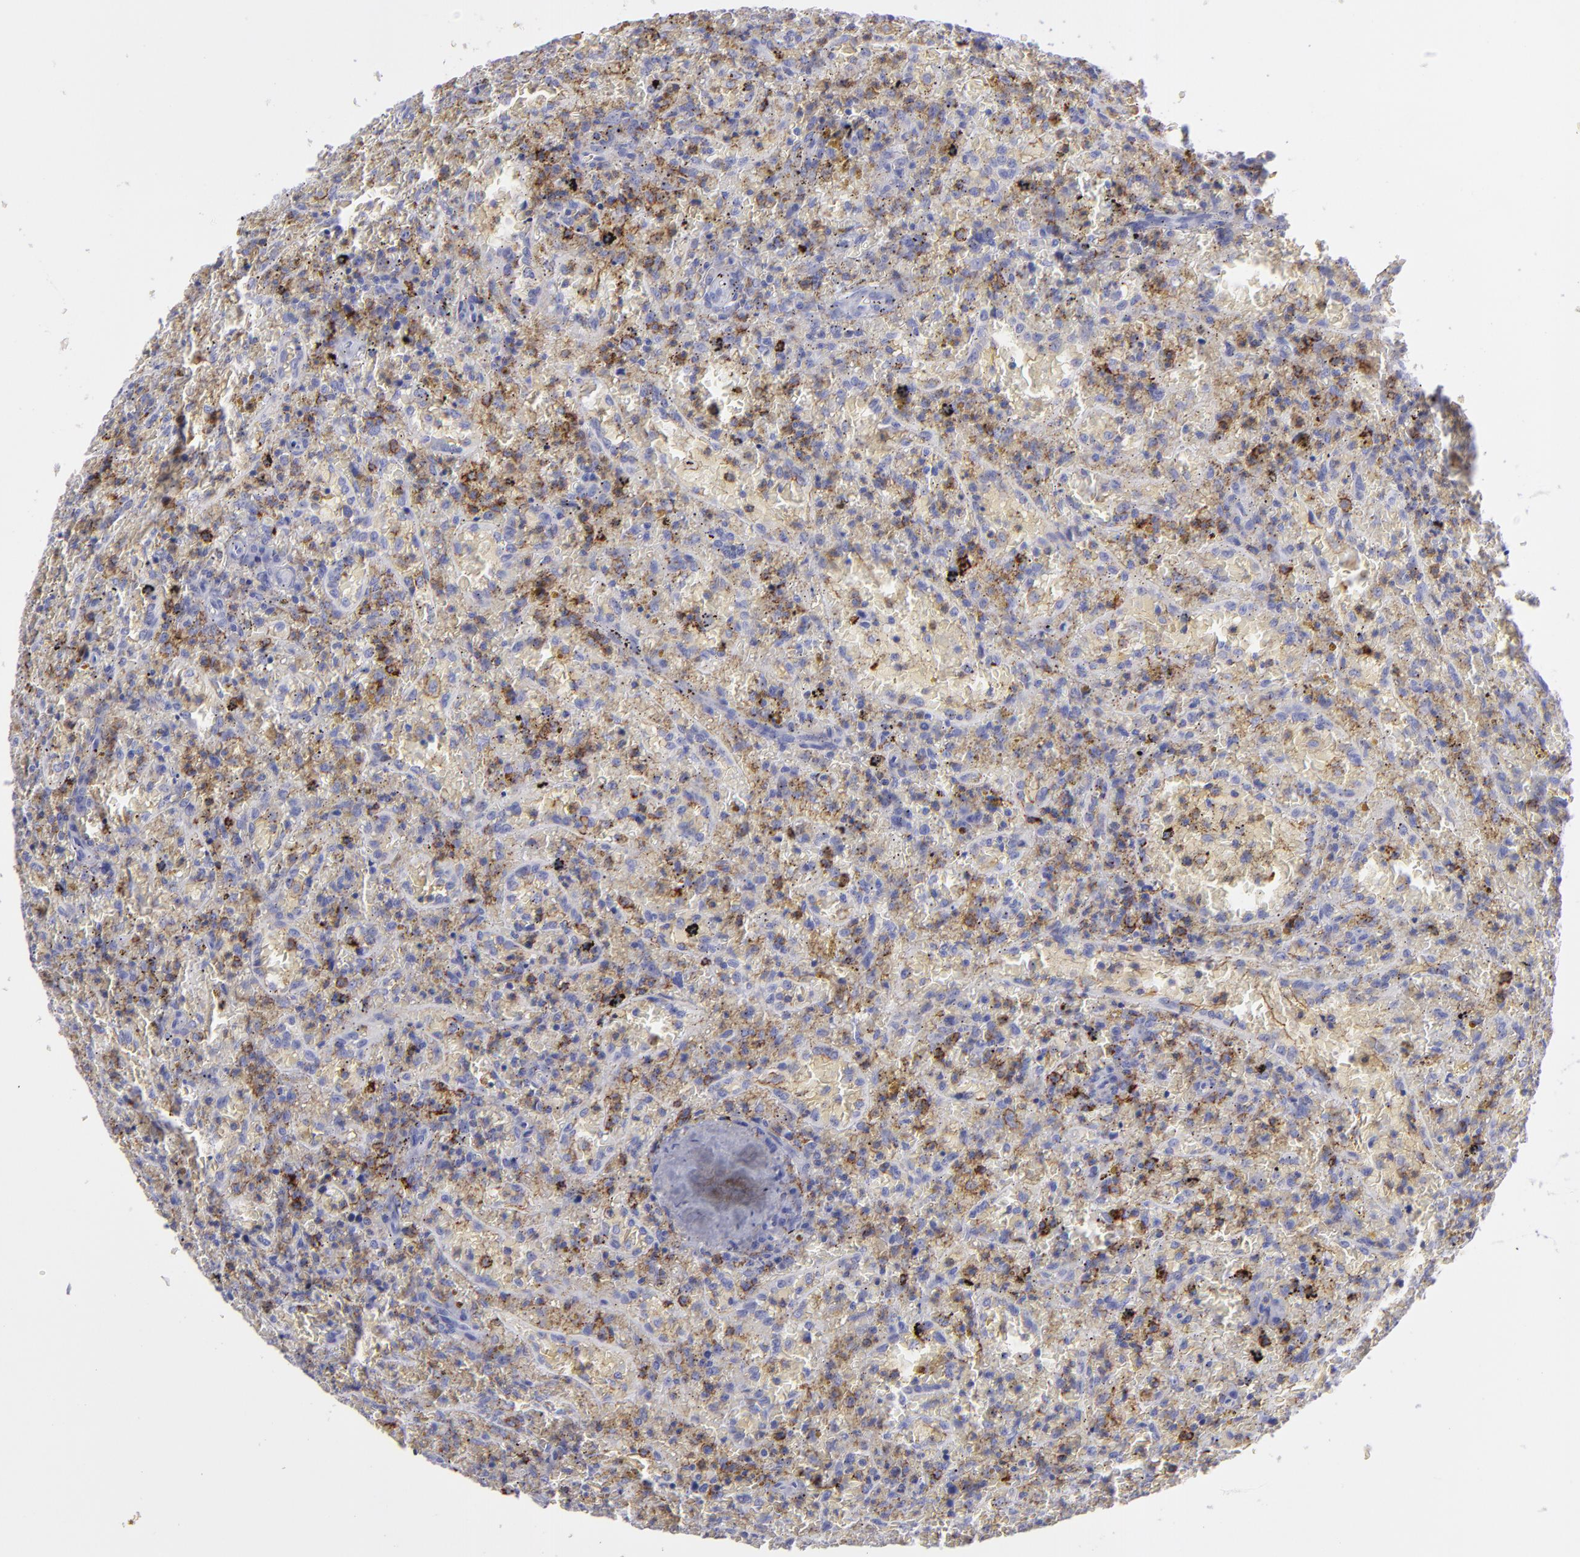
{"staining": {"intensity": "moderate", "quantity": "25%-75%", "location": "cytoplasmic/membranous"}, "tissue": "lymphoma", "cell_type": "Tumor cells", "image_type": "cancer", "snomed": [{"axis": "morphology", "description": "Malignant lymphoma, non-Hodgkin's type, High grade"}, {"axis": "topography", "description": "Spleen"}, {"axis": "topography", "description": "Lymph node"}], "caption": "Human malignant lymphoma, non-Hodgkin's type (high-grade) stained with a brown dye demonstrates moderate cytoplasmic/membranous positive positivity in approximately 25%-75% of tumor cells.", "gene": "SELPLG", "patient": {"sex": "female", "age": 70}}